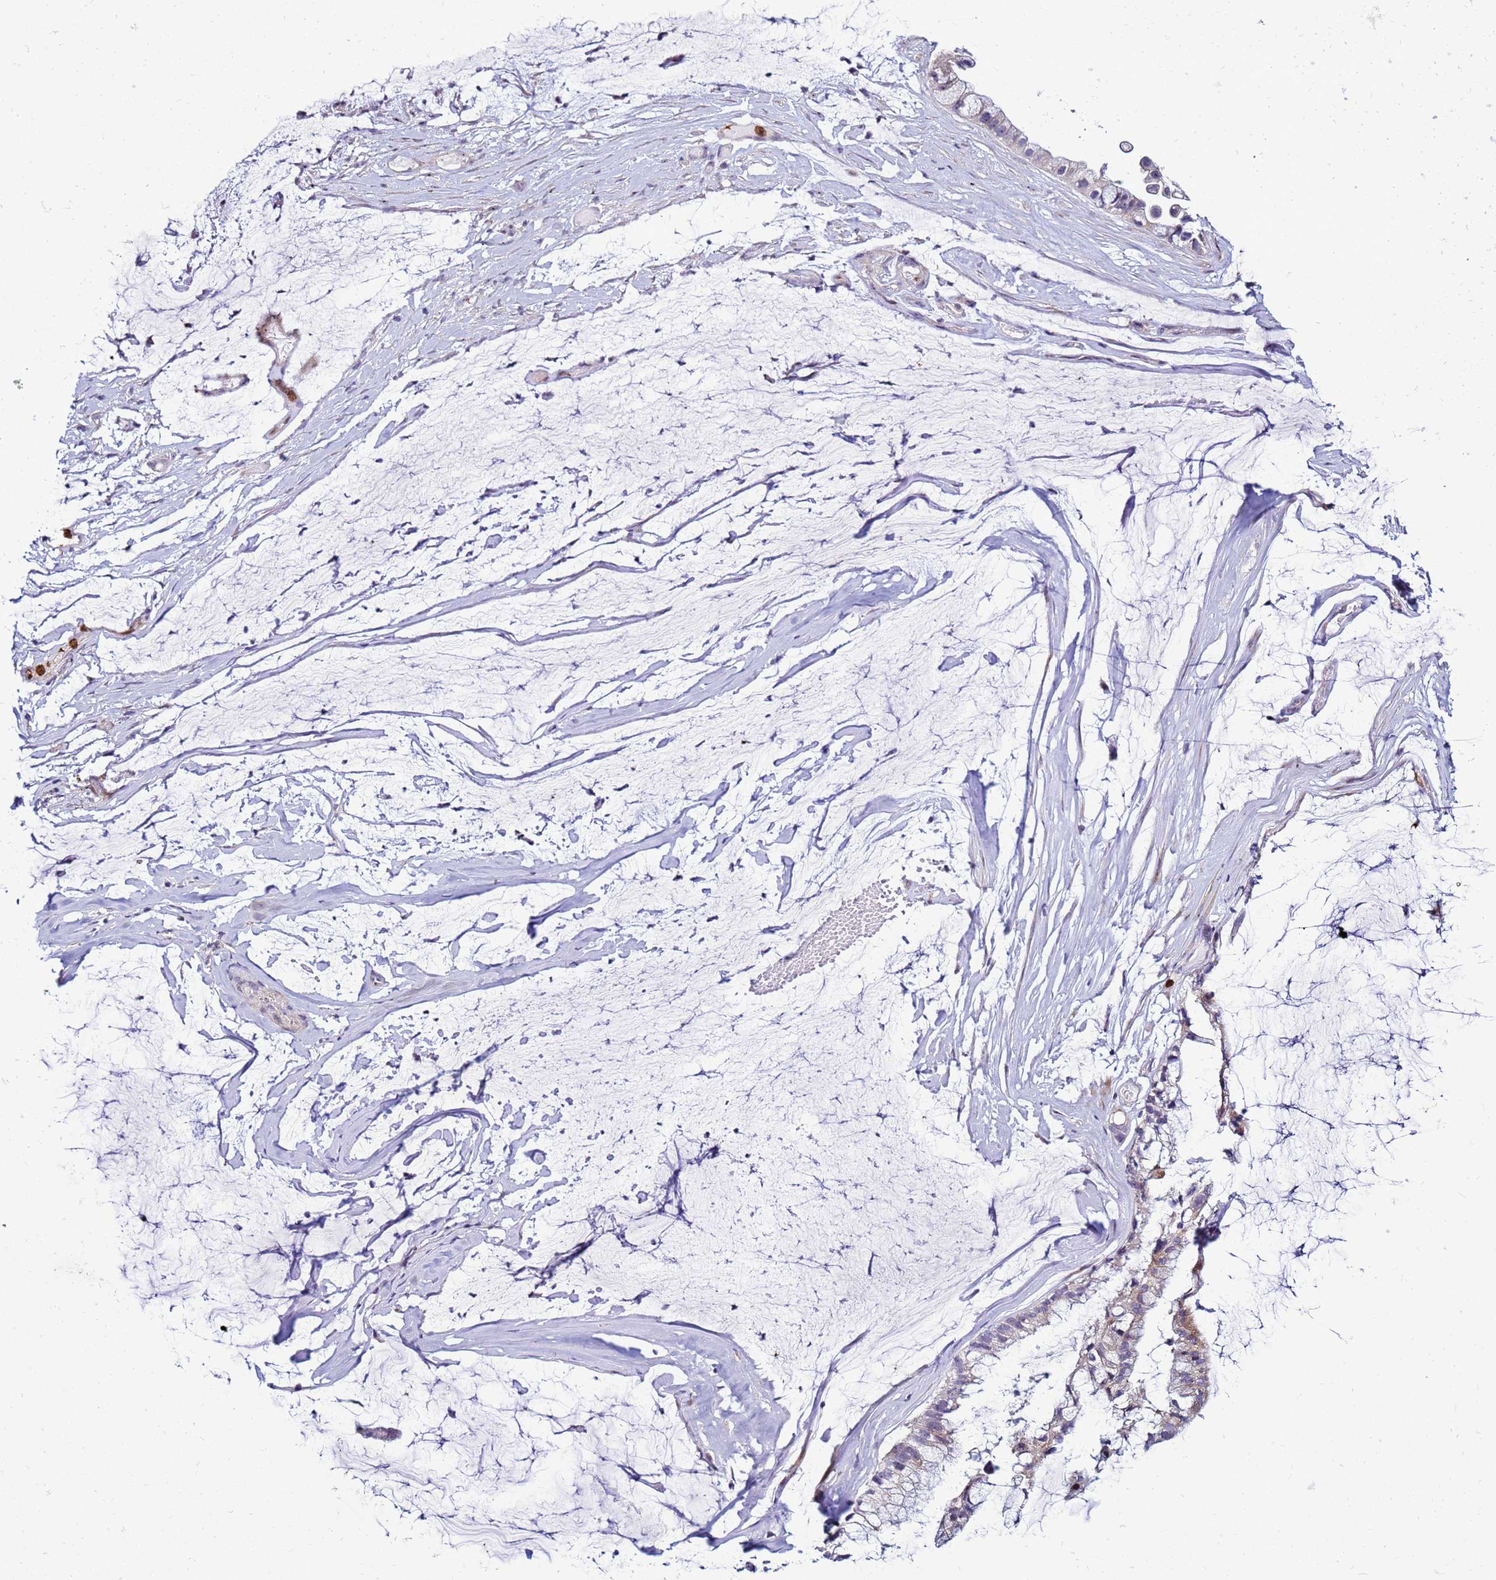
{"staining": {"intensity": "negative", "quantity": "none", "location": "none"}, "tissue": "ovarian cancer", "cell_type": "Tumor cells", "image_type": "cancer", "snomed": [{"axis": "morphology", "description": "Cystadenocarcinoma, mucinous, NOS"}, {"axis": "topography", "description": "Ovary"}], "caption": "Image shows no protein positivity in tumor cells of mucinous cystadenocarcinoma (ovarian) tissue.", "gene": "VPS4B", "patient": {"sex": "female", "age": 39}}